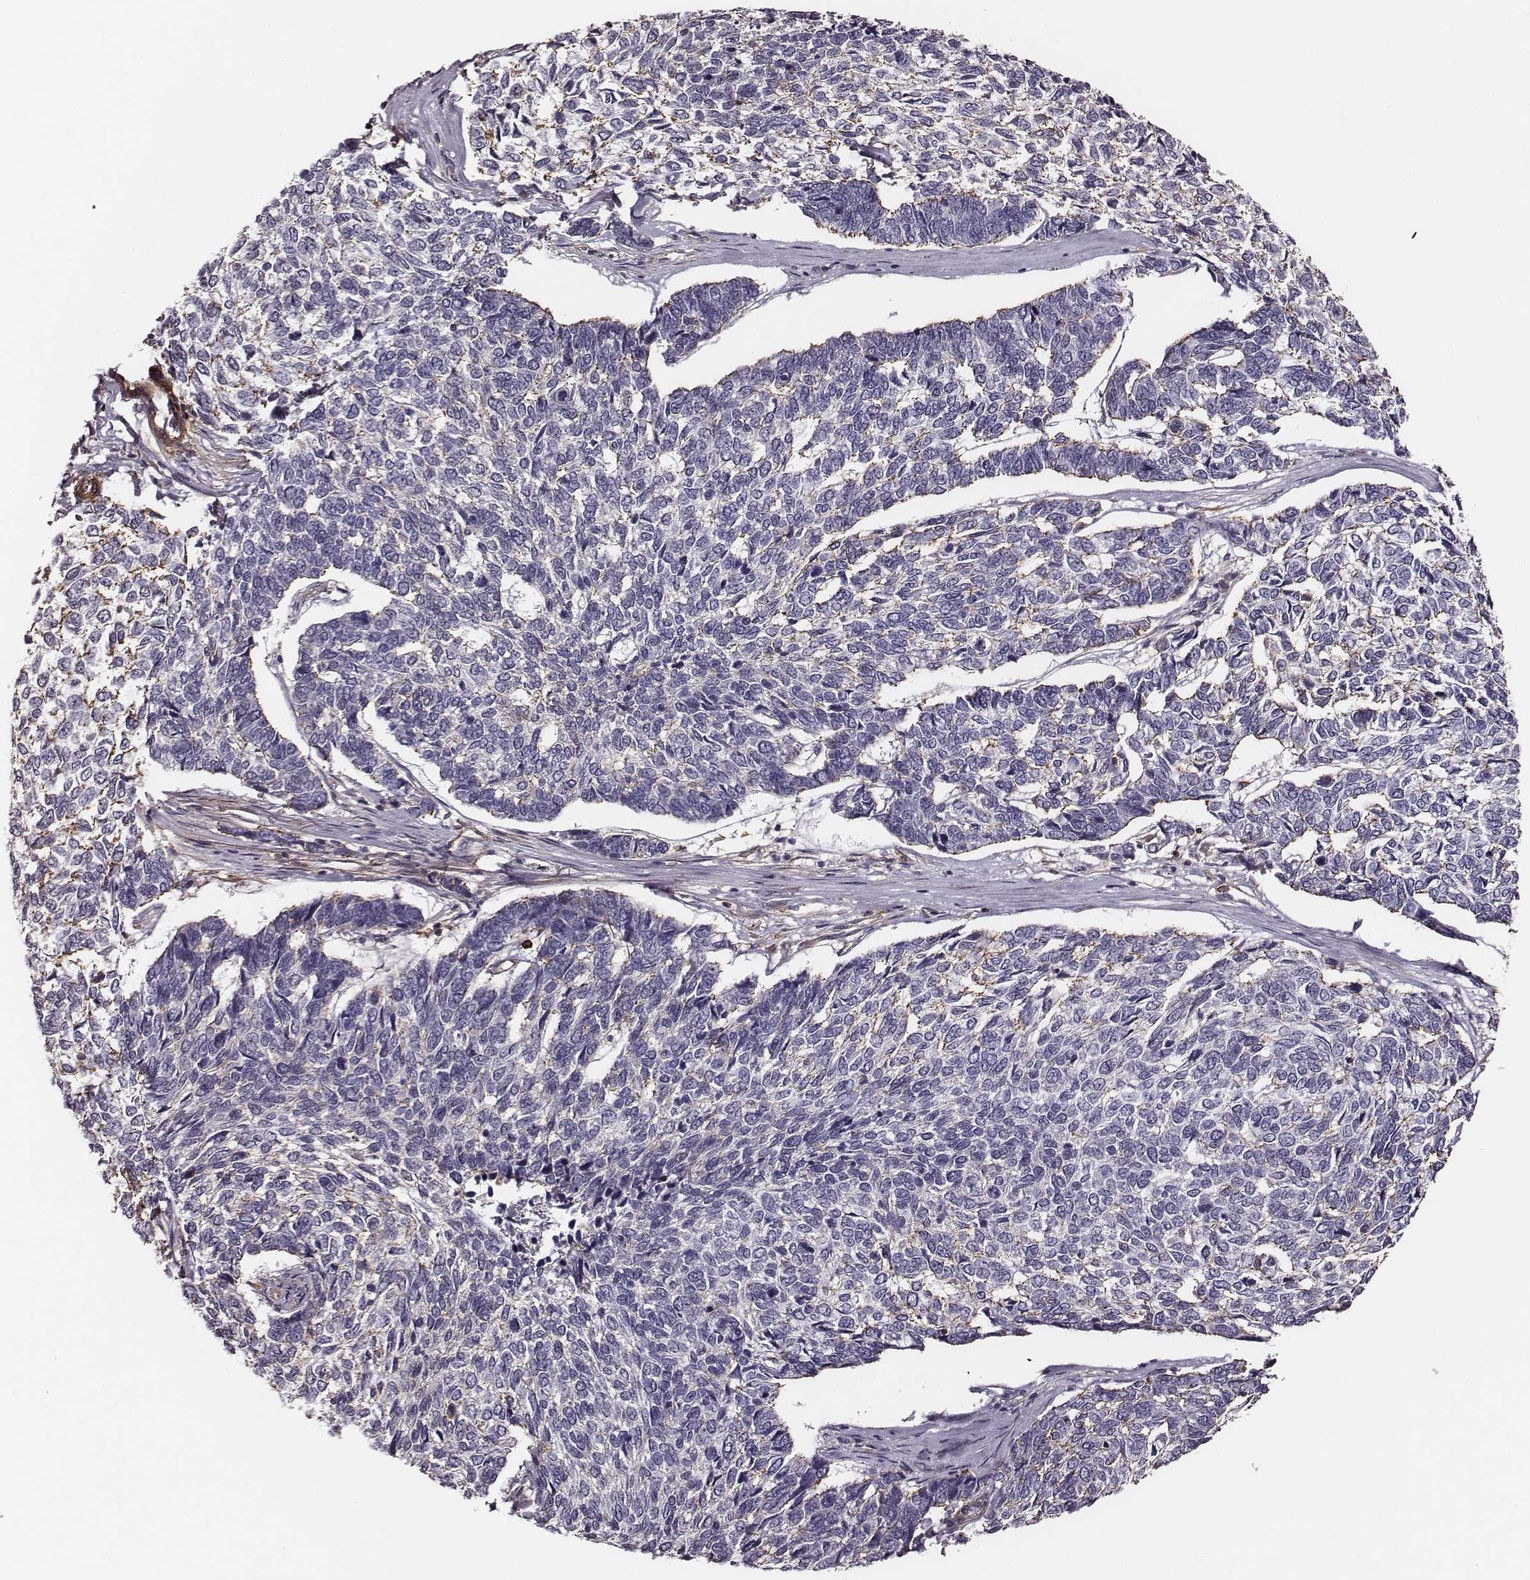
{"staining": {"intensity": "negative", "quantity": "none", "location": "none"}, "tissue": "skin cancer", "cell_type": "Tumor cells", "image_type": "cancer", "snomed": [{"axis": "morphology", "description": "Basal cell carcinoma"}, {"axis": "topography", "description": "Skin"}], "caption": "Tumor cells are negative for brown protein staining in skin basal cell carcinoma.", "gene": "ZYX", "patient": {"sex": "female", "age": 65}}